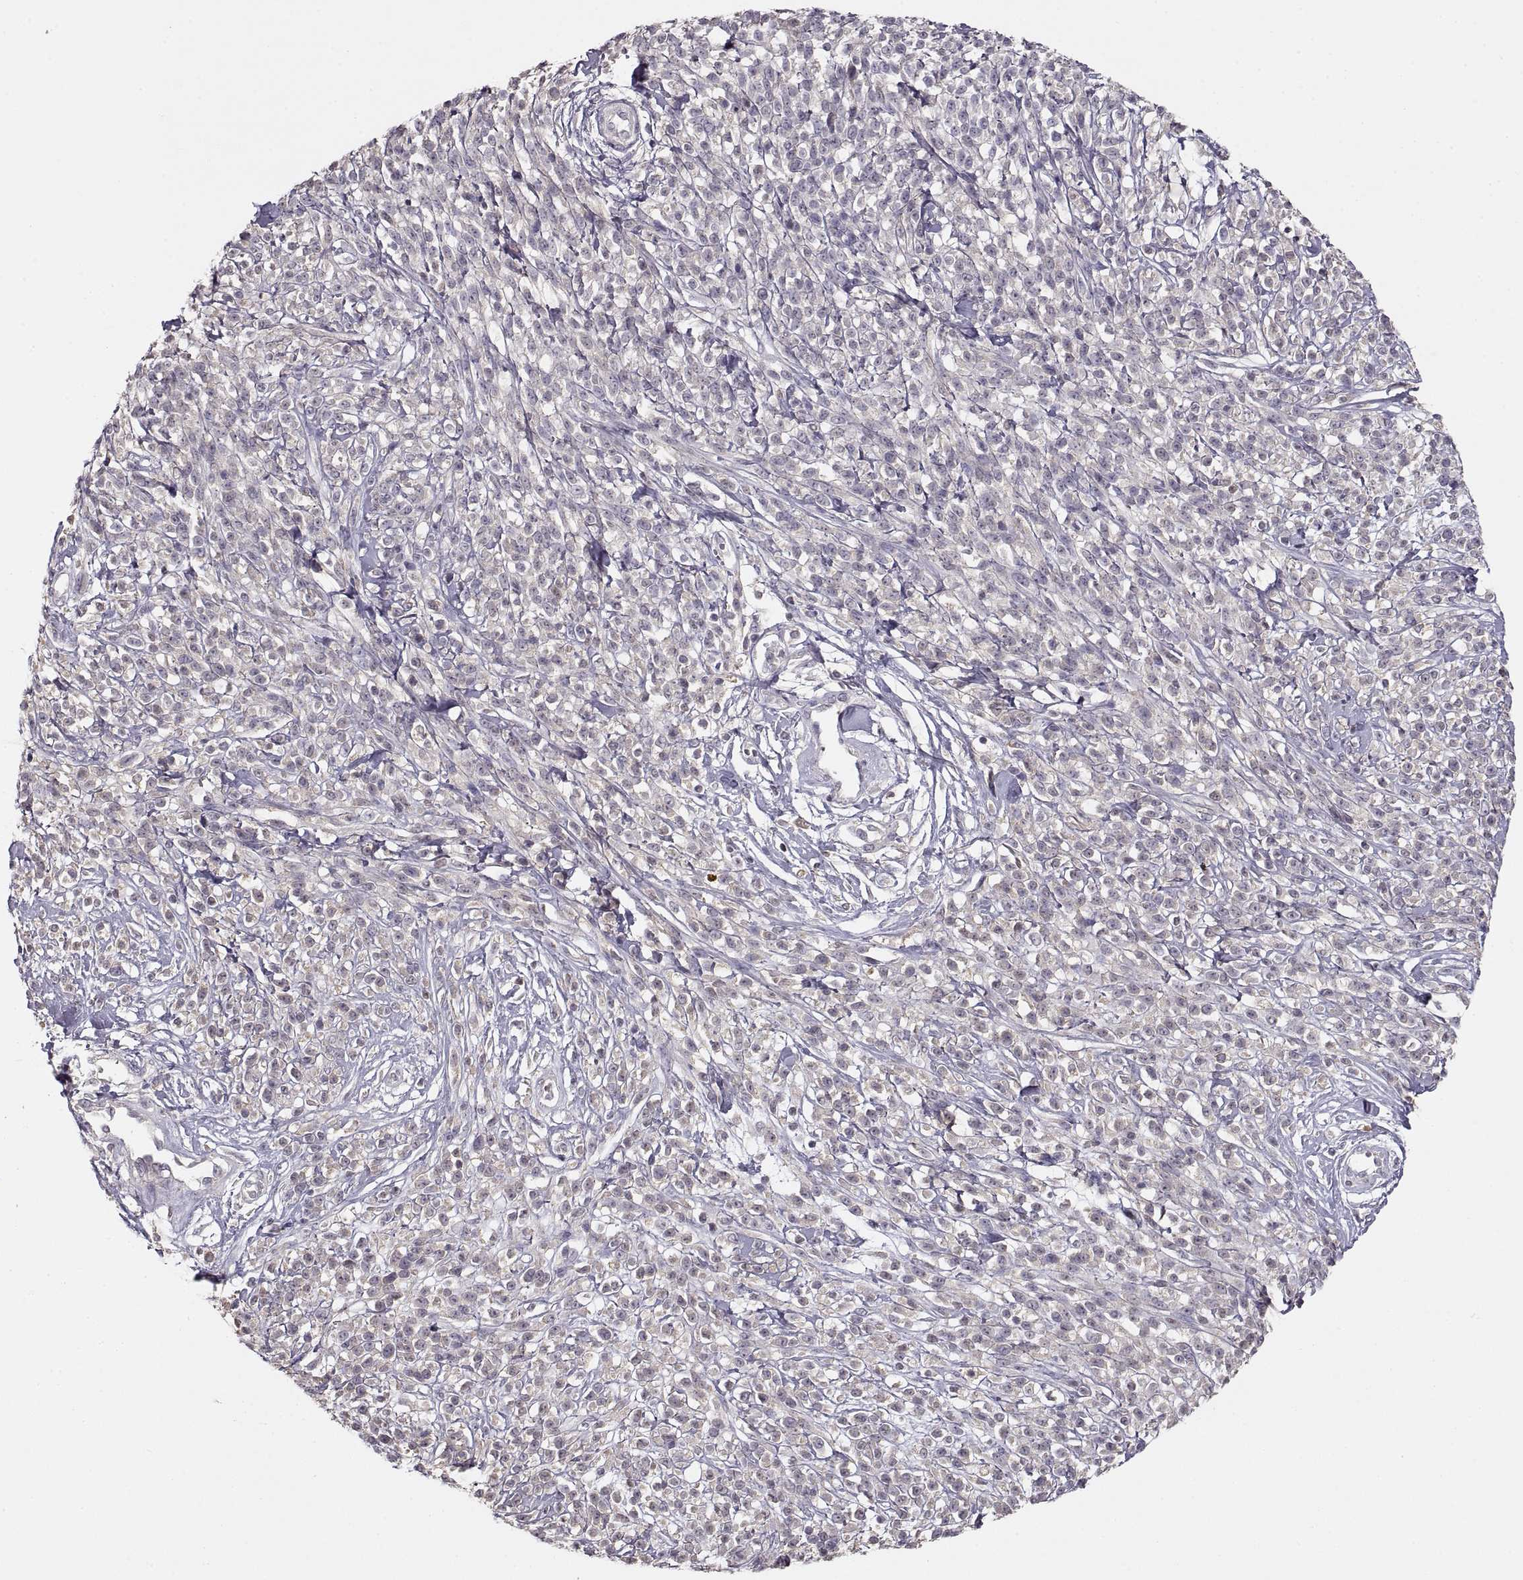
{"staining": {"intensity": "negative", "quantity": "none", "location": "none"}, "tissue": "melanoma", "cell_type": "Tumor cells", "image_type": "cancer", "snomed": [{"axis": "morphology", "description": "Malignant melanoma, NOS"}, {"axis": "topography", "description": "Skin"}, {"axis": "topography", "description": "Skin of trunk"}], "caption": "DAB immunohistochemical staining of human malignant melanoma demonstrates no significant positivity in tumor cells.", "gene": "ADAM11", "patient": {"sex": "male", "age": 74}}